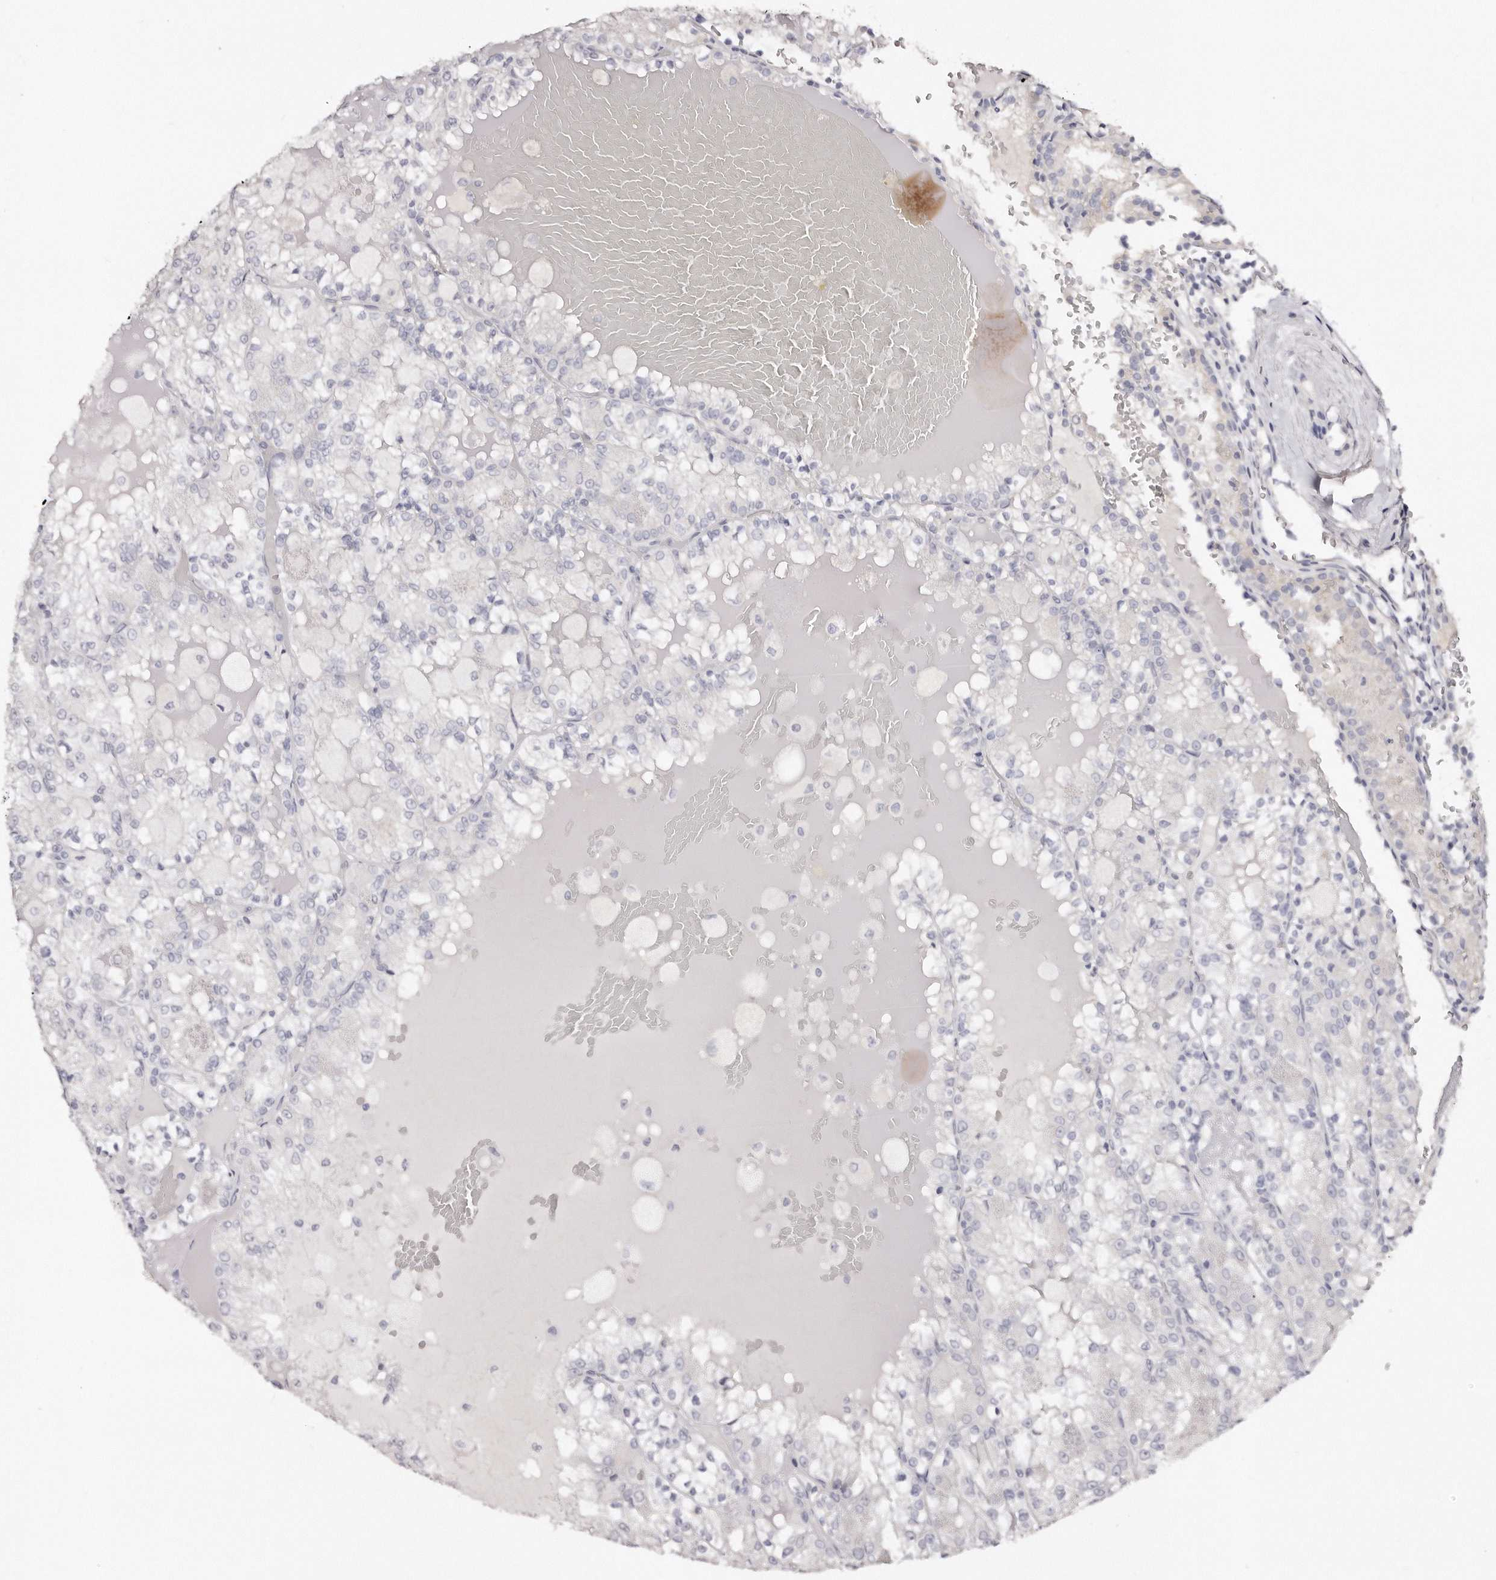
{"staining": {"intensity": "negative", "quantity": "none", "location": "none"}, "tissue": "renal cancer", "cell_type": "Tumor cells", "image_type": "cancer", "snomed": [{"axis": "morphology", "description": "Adenocarcinoma, NOS"}, {"axis": "topography", "description": "Kidney"}], "caption": "High magnification brightfield microscopy of renal cancer (adenocarcinoma) stained with DAB (brown) and counterstained with hematoxylin (blue): tumor cells show no significant expression.", "gene": "AKNAD1", "patient": {"sex": "female", "age": 56}}